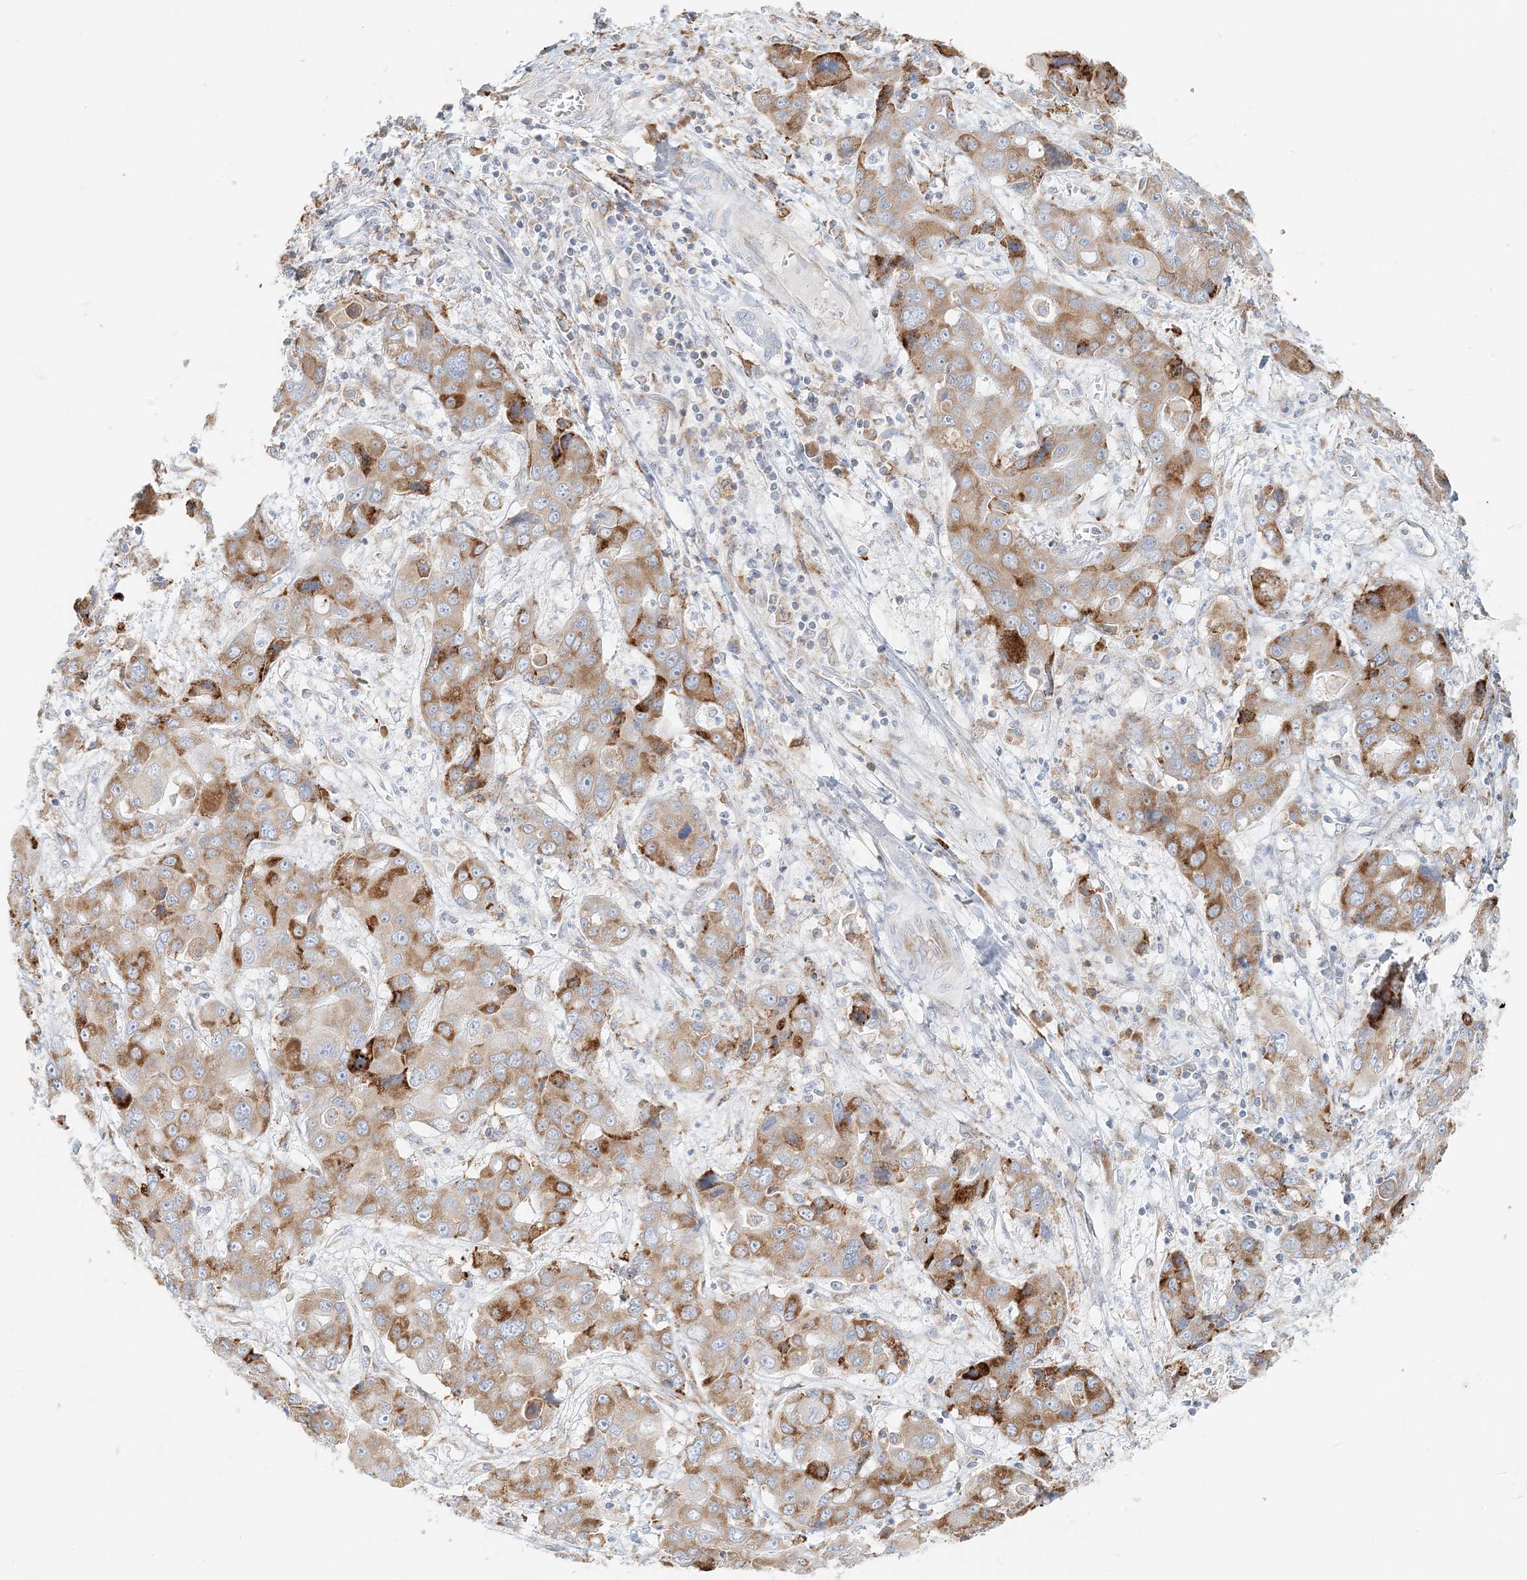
{"staining": {"intensity": "moderate", "quantity": ">75%", "location": "cytoplasmic/membranous"}, "tissue": "liver cancer", "cell_type": "Tumor cells", "image_type": "cancer", "snomed": [{"axis": "morphology", "description": "Cholangiocarcinoma"}, {"axis": "topography", "description": "Liver"}], "caption": "Cholangiocarcinoma (liver) tissue reveals moderate cytoplasmic/membranous expression in about >75% of tumor cells, visualized by immunohistochemistry.", "gene": "STK11IP", "patient": {"sex": "male", "age": 67}}